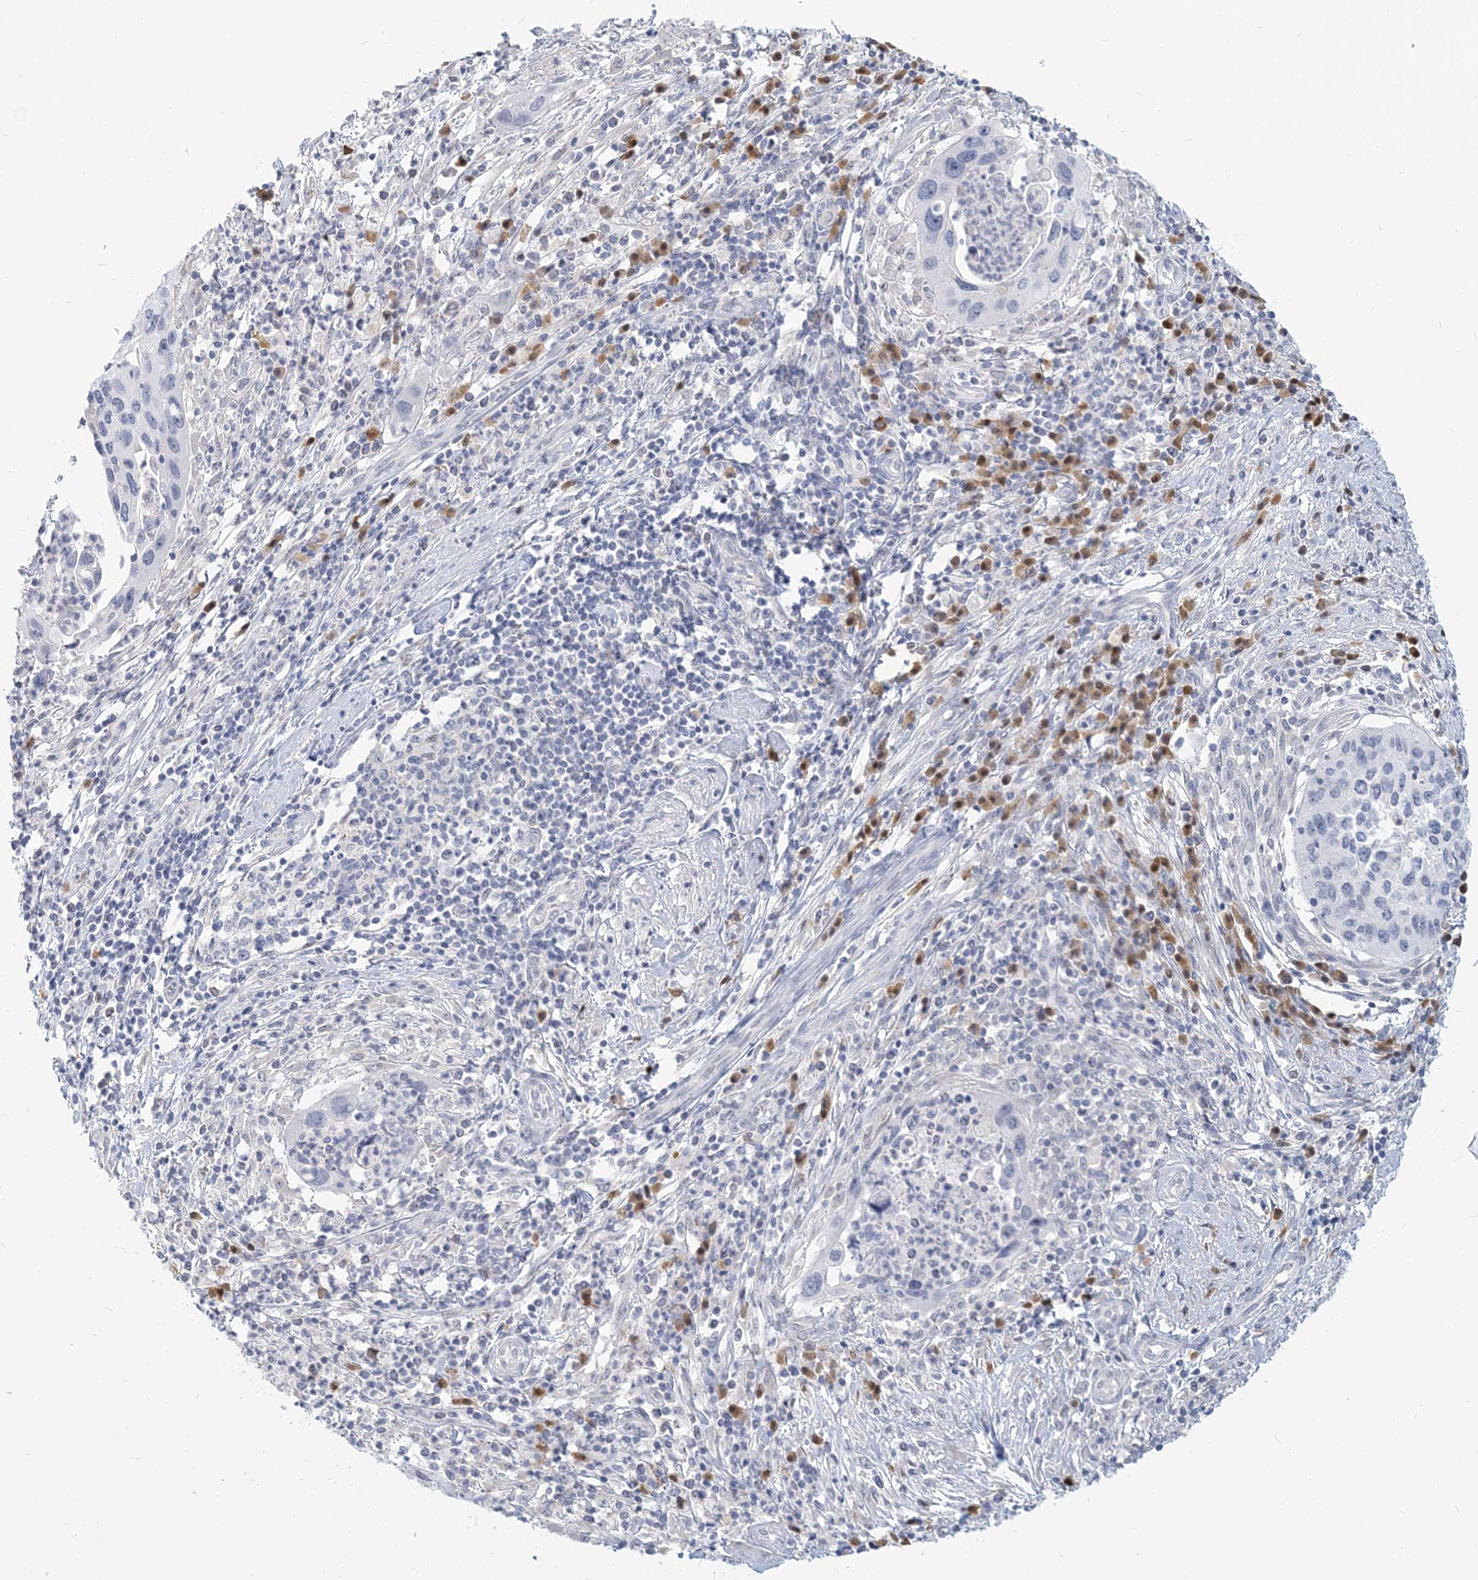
{"staining": {"intensity": "negative", "quantity": "none", "location": "none"}, "tissue": "cervical cancer", "cell_type": "Tumor cells", "image_type": "cancer", "snomed": [{"axis": "morphology", "description": "Squamous cell carcinoma, NOS"}, {"axis": "topography", "description": "Cervix"}], "caption": "There is no significant staining in tumor cells of cervical cancer (squamous cell carcinoma). (Brightfield microscopy of DAB (3,3'-diaminobenzidine) IHC at high magnification).", "gene": "GMPPA", "patient": {"sex": "female", "age": 38}}